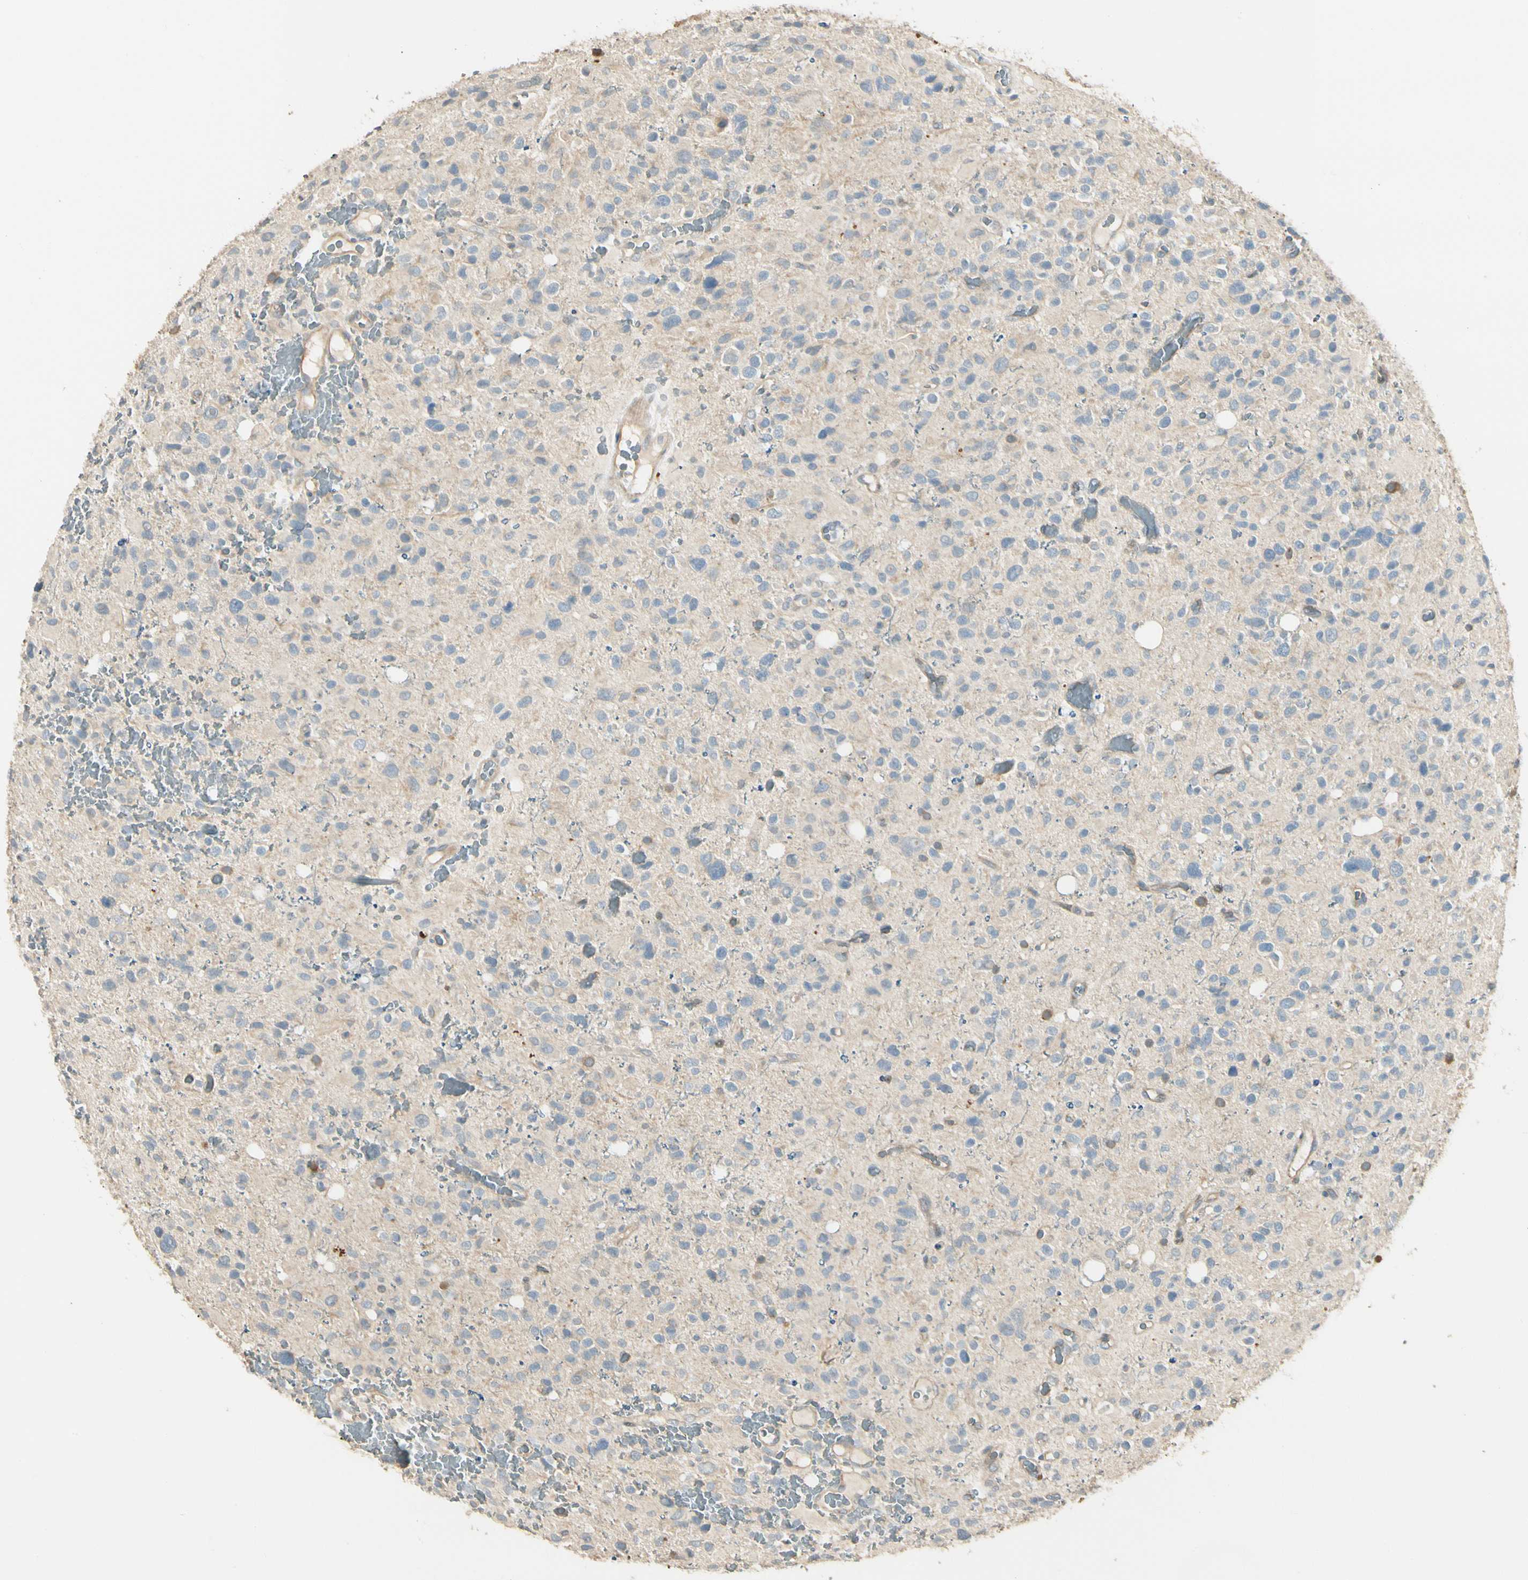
{"staining": {"intensity": "weak", "quantity": "25%-75%", "location": "cytoplasmic/membranous"}, "tissue": "glioma", "cell_type": "Tumor cells", "image_type": "cancer", "snomed": [{"axis": "morphology", "description": "Glioma, malignant, High grade"}, {"axis": "topography", "description": "Brain"}], "caption": "Protein staining reveals weak cytoplasmic/membranous expression in approximately 25%-75% of tumor cells in high-grade glioma (malignant).", "gene": "P3H2", "patient": {"sex": "male", "age": 48}}